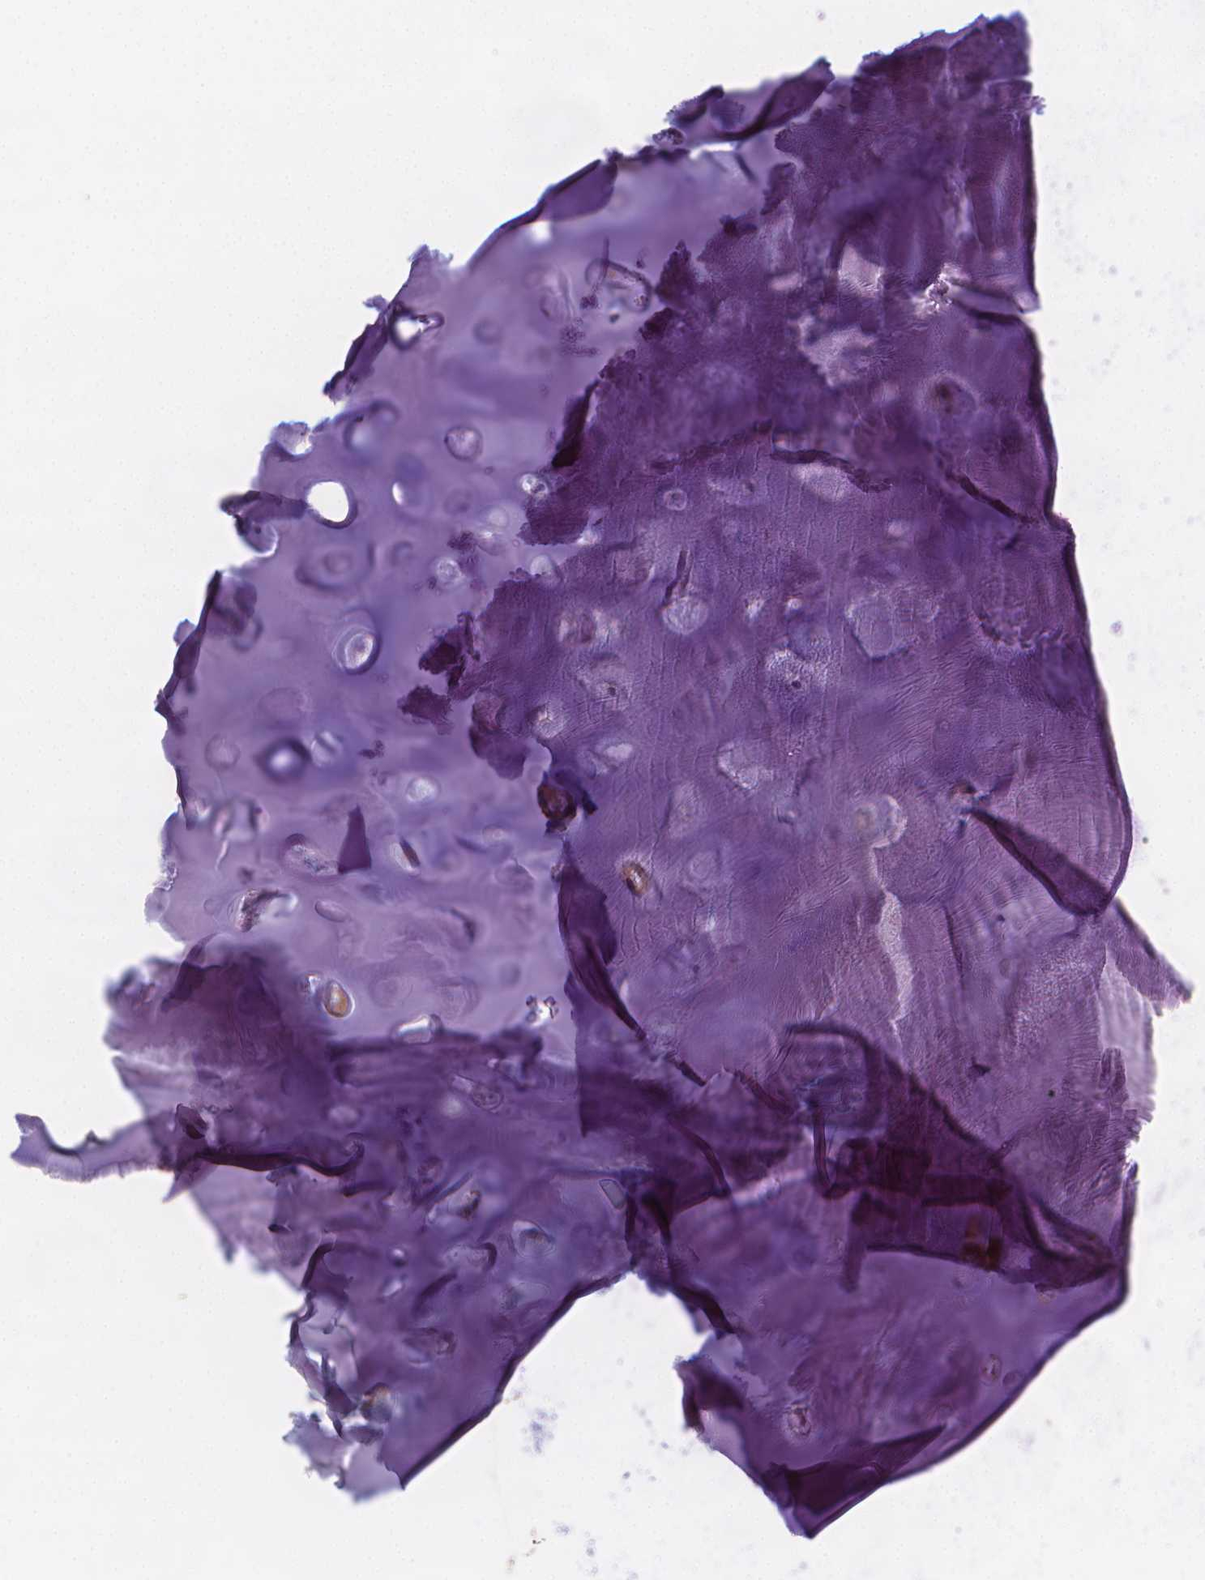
{"staining": {"intensity": "negative", "quantity": "none", "location": "none"}, "tissue": "adipose tissue", "cell_type": "Adipocytes", "image_type": "normal", "snomed": [{"axis": "morphology", "description": "Normal tissue, NOS"}, {"axis": "morphology", "description": "Squamous cell carcinoma, NOS"}, {"axis": "topography", "description": "Cartilage tissue"}, {"axis": "topography", "description": "Bronchus"}, {"axis": "topography", "description": "Lung"}], "caption": "An immunohistochemistry photomicrograph of benign adipose tissue is shown. There is no staining in adipocytes of adipose tissue.", "gene": "MFAP2", "patient": {"sex": "male", "age": 66}}